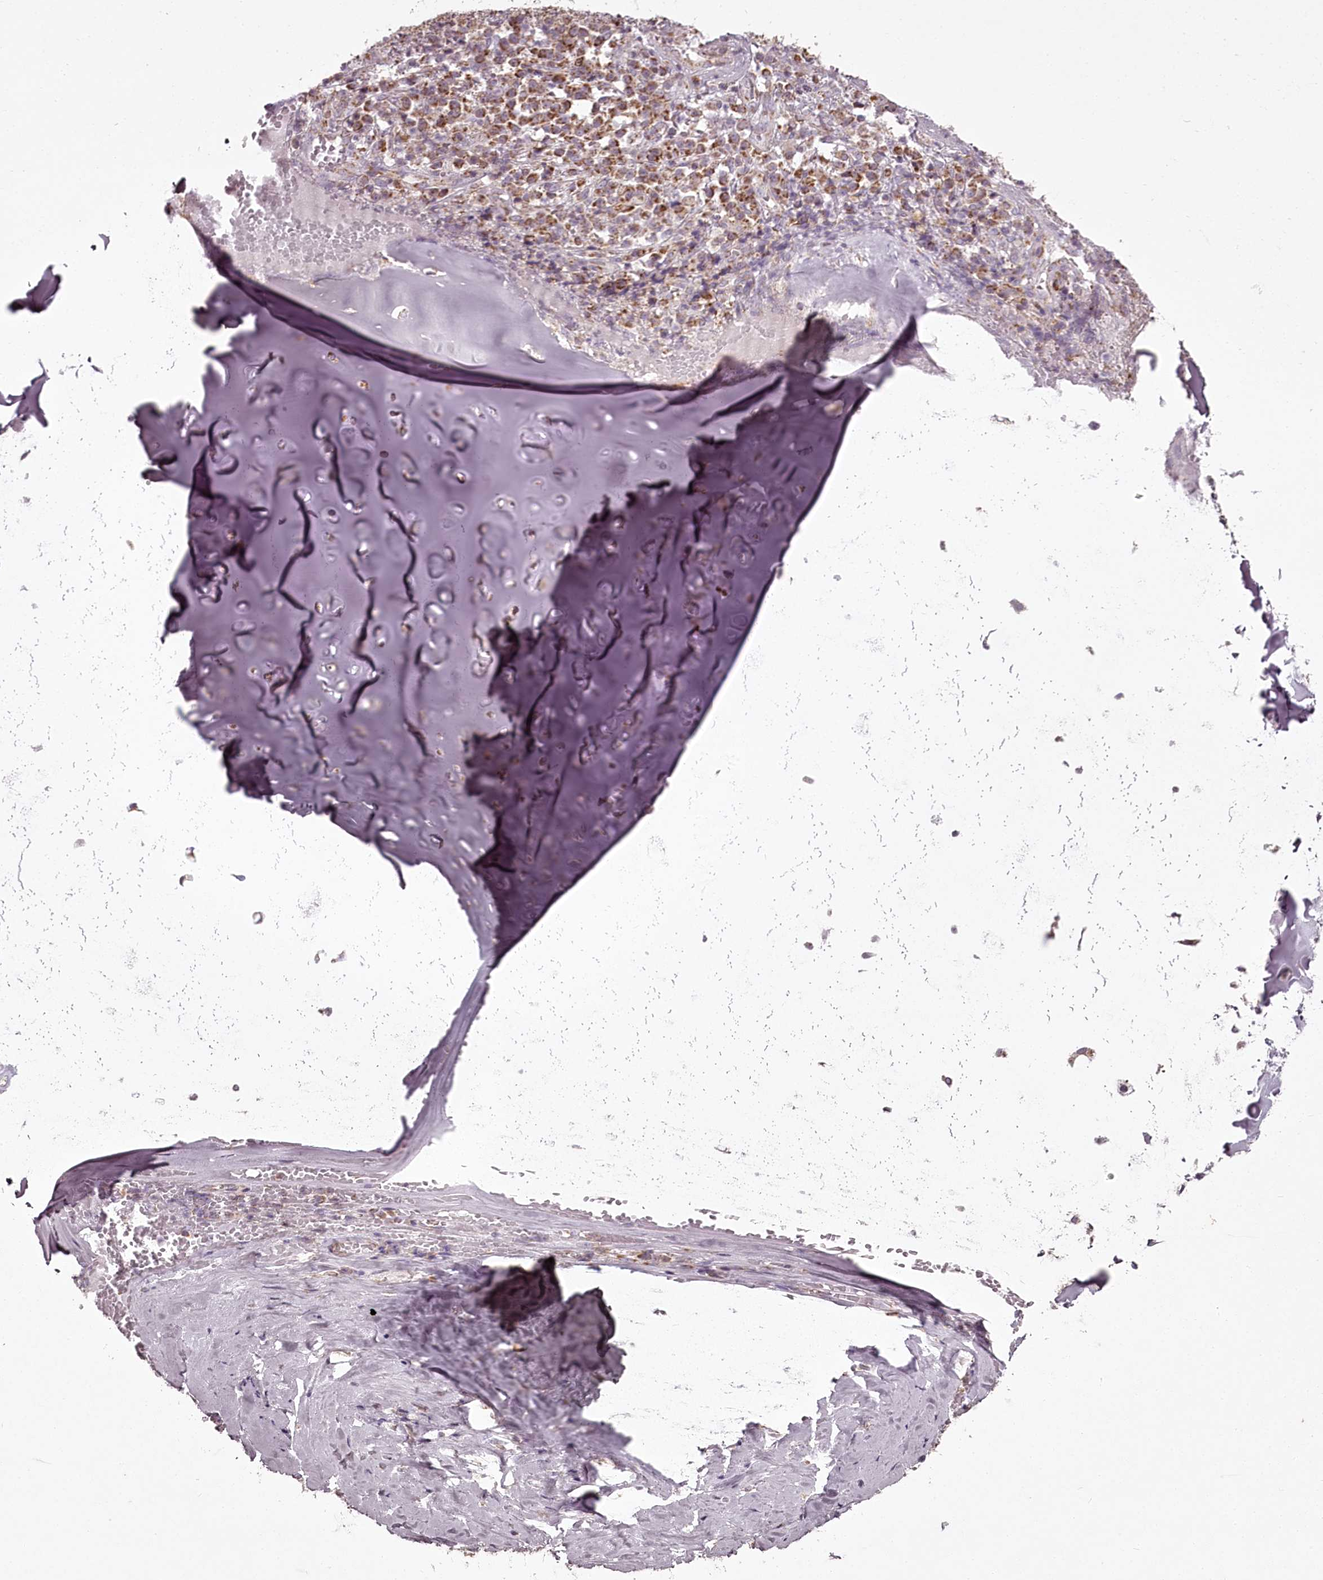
{"staining": {"intensity": "moderate", "quantity": "25%-75%", "location": "cytoplasmic/membranous"}, "tissue": "soft tissue", "cell_type": "Chondrocytes", "image_type": "normal", "snomed": [{"axis": "morphology", "description": "Normal tissue, NOS"}, {"axis": "morphology", "description": "Basal cell carcinoma"}, {"axis": "topography", "description": "Cartilage tissue"}, {"axis": "topography", "description": "Nasopharynx"}, {"axis": "topography", "description": "Oral tissue"}], "caption": "IHC photomicrograph of benign human soft tissue stained for a protein (brown), which shows medium levels of moderate cytoplasmic/membranous staining in approximately 25%-75% of chondrocytes.", "gene": "CHCHD2", "patient": {"sex": "female", "age": 77}}